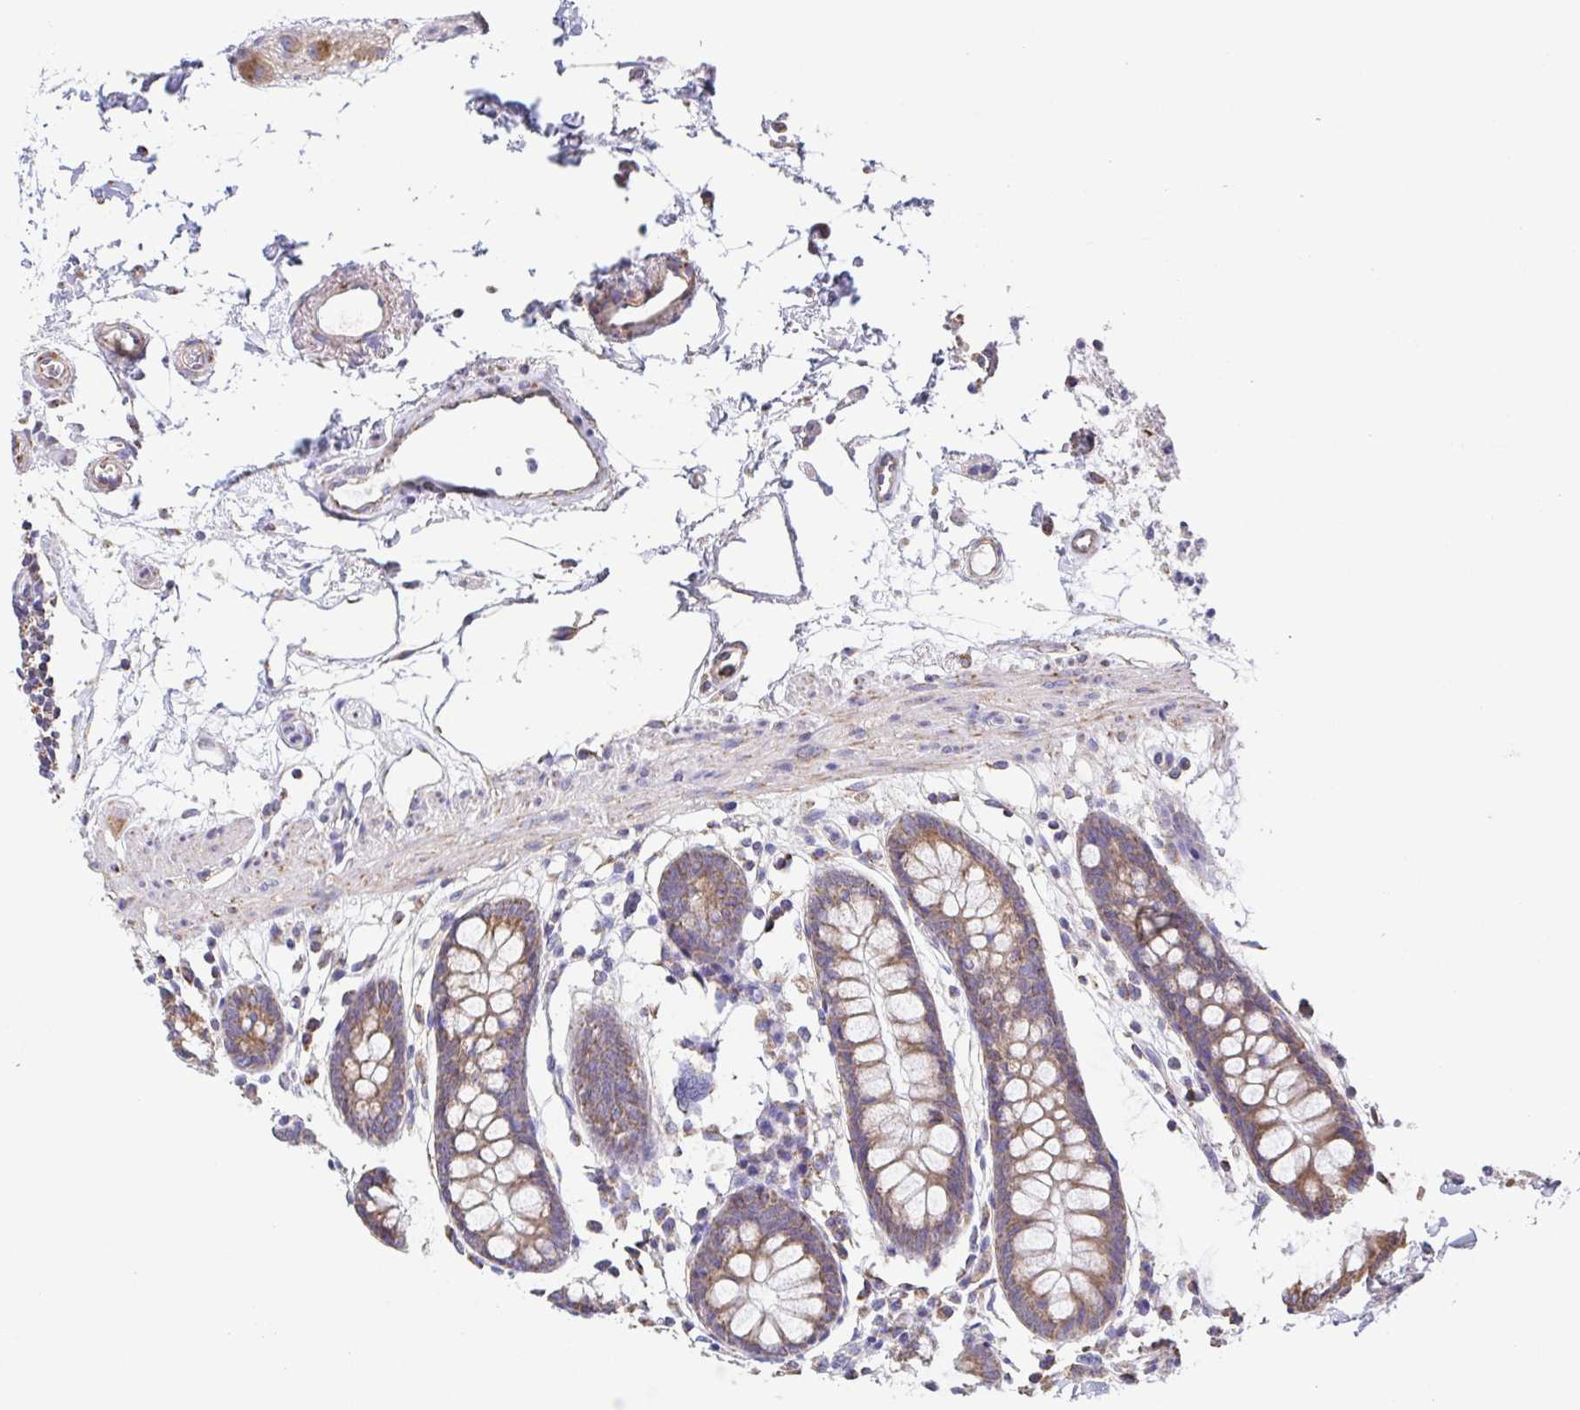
{"staining": {"intensity": "negative", "quantity": "none", "location": "none"}, "tissue": "colon", "cell_type": "Endothelial cells", "image_type": "normal", "snomed": [{"axis": "morphology", "description": "Normal tissue, NOS"}, {"axis": "topography", "description": "Colon"}], "caption": "The histopathology image shows no significant staining in endothelial cells of colon.", "gene": "GINM1", "patient": {"sex": "female", "age": 84}}